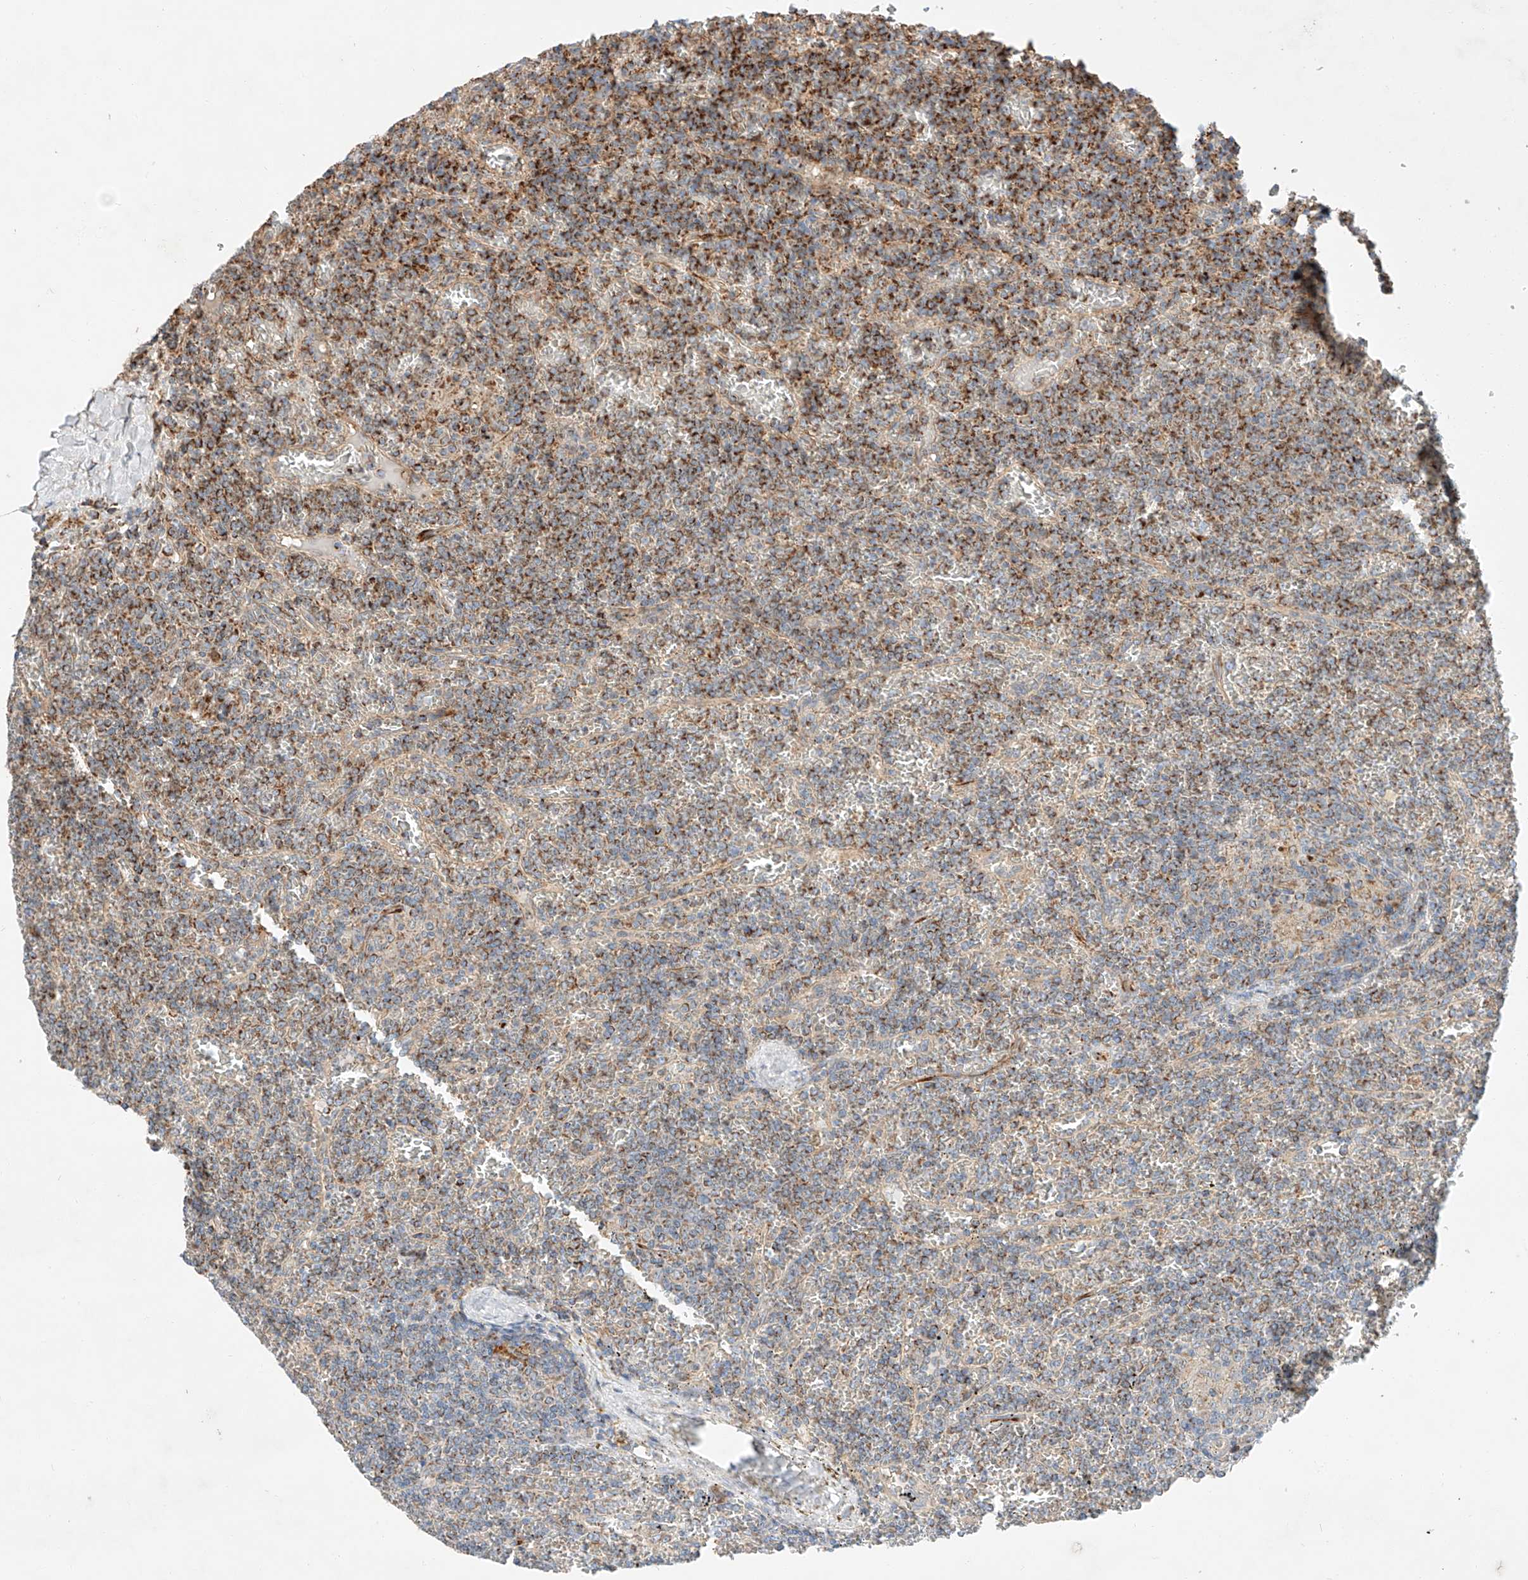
{"staining": {"intensity": "strong", "quantity": "25%-75%", "location": "cytoplasmic/membranous"}, "tissue": "lymphoma", "cell_type": "Tumor cells", "image_type": "cancer", "snomed": [{"axis": "morphology", "description": "Malignant lymphoma, non-Hodgkin's type, Low grade"}, {"axis": "topography", "description": "Spleen"}], "caption": "This photomicrograph displays lymphoma stained with IHC to label a protein in brown. The cytoplasmic/membranous of tumor cells show strong positivity for the protein. Nuclei are counter-stained blue.", "gene": "RUSC1", "patient": {"sex": "female", "age": 19}}